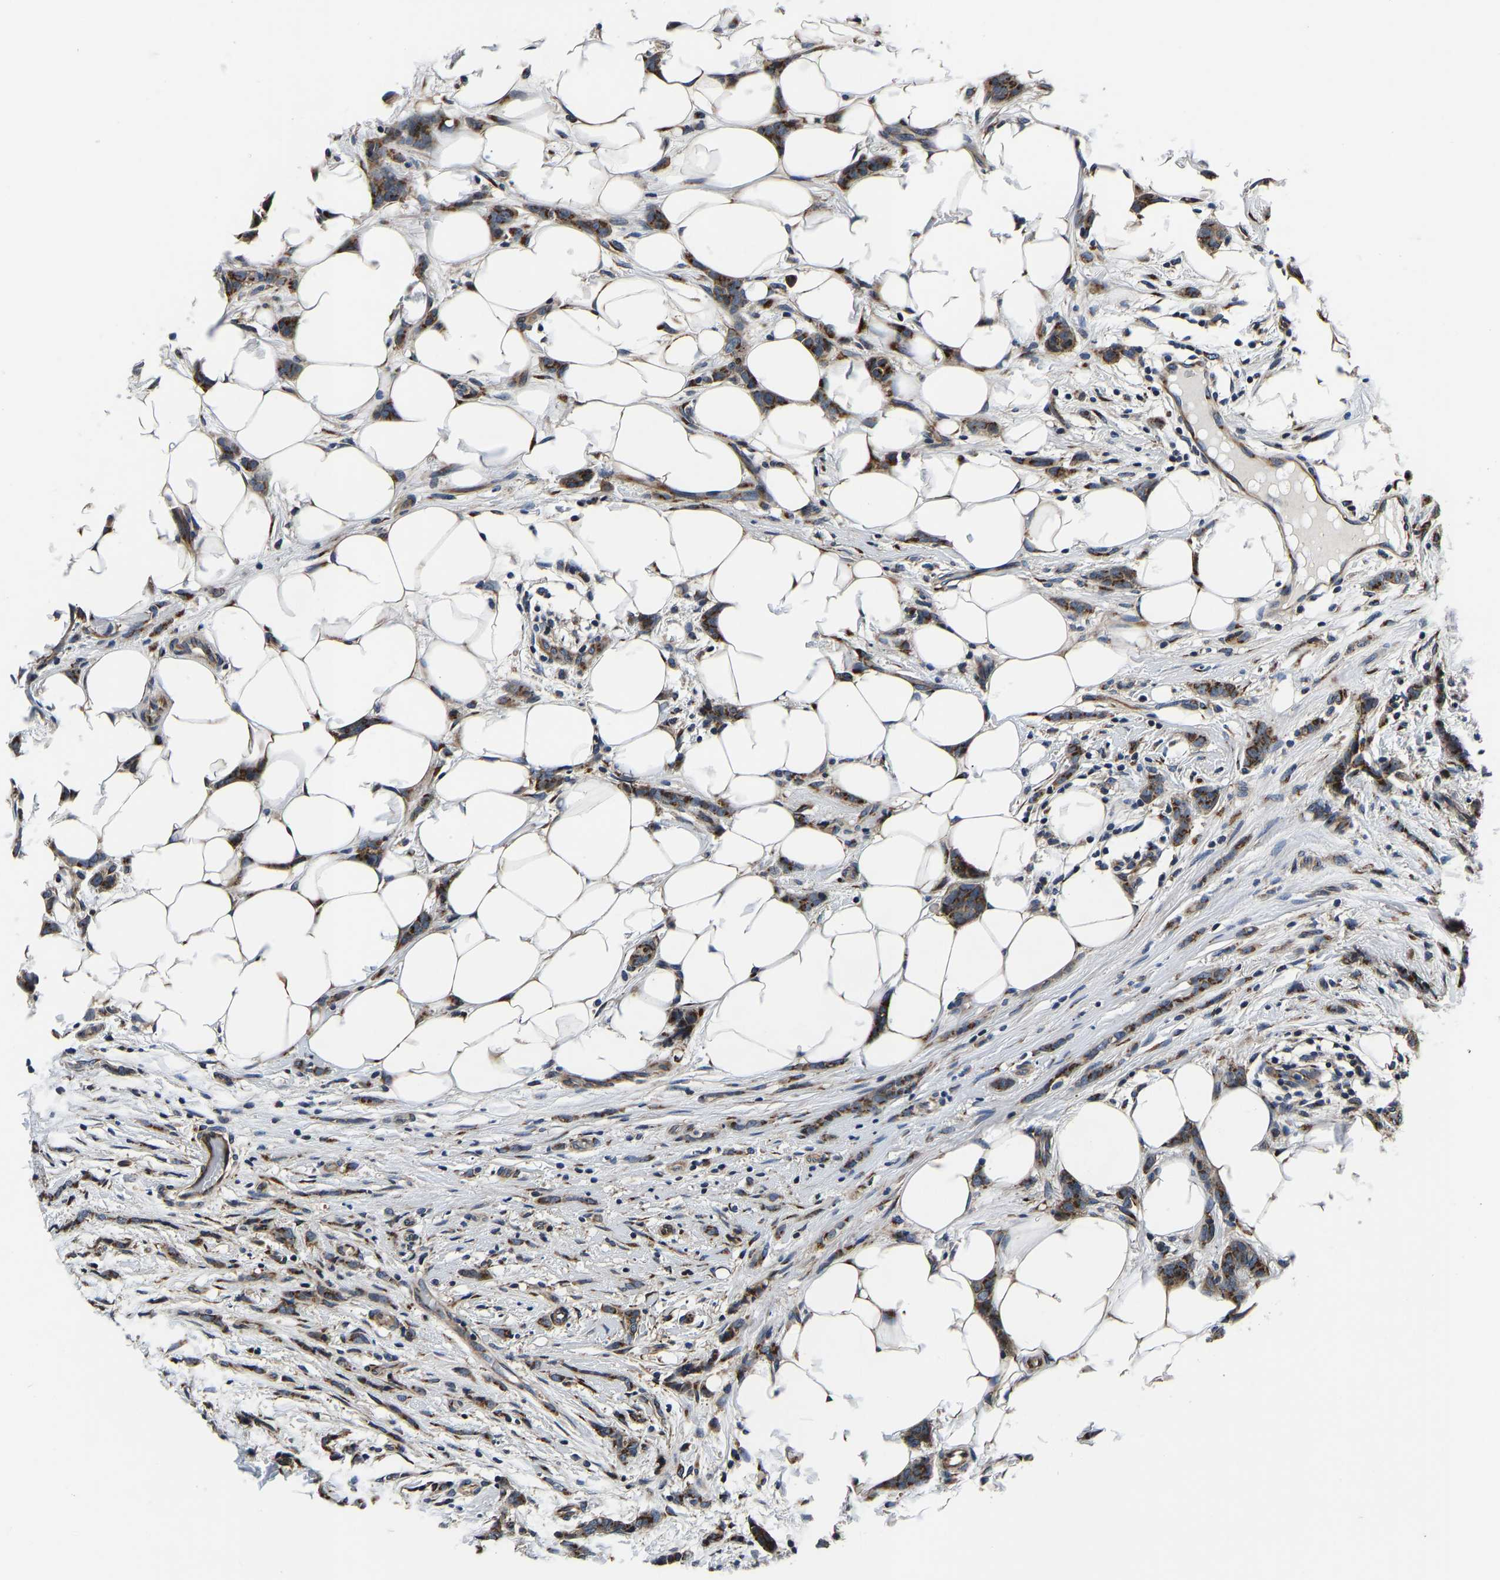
{"staining": {"intensity": "strong", "quantity": ">75%", "location": "cytoplasmic/membranous"}, "tissue": "breast cancer", "cell_type": "Tumor cells", "image_type": "cancer", "snomed": [{"axis": "morphology", "description": "Lobular carcinoma"}, {"axis": "topography", "description": "Skin"}, {"axis": "topography", "description": "Breast"}], "caption": "High-magnification brightfield microscopy of lobular carcinoma (breast) stained with DAB (3,3'-diaminobenzidine) (brown) and counterstained with hematoxylin (blue). tumor cells exhibit strong cytoplasmic/membranous expression is appreciated in approximately>75% of cells.", "gene": "RABAC1", "patient": {"sex": "female", "age": 46}}